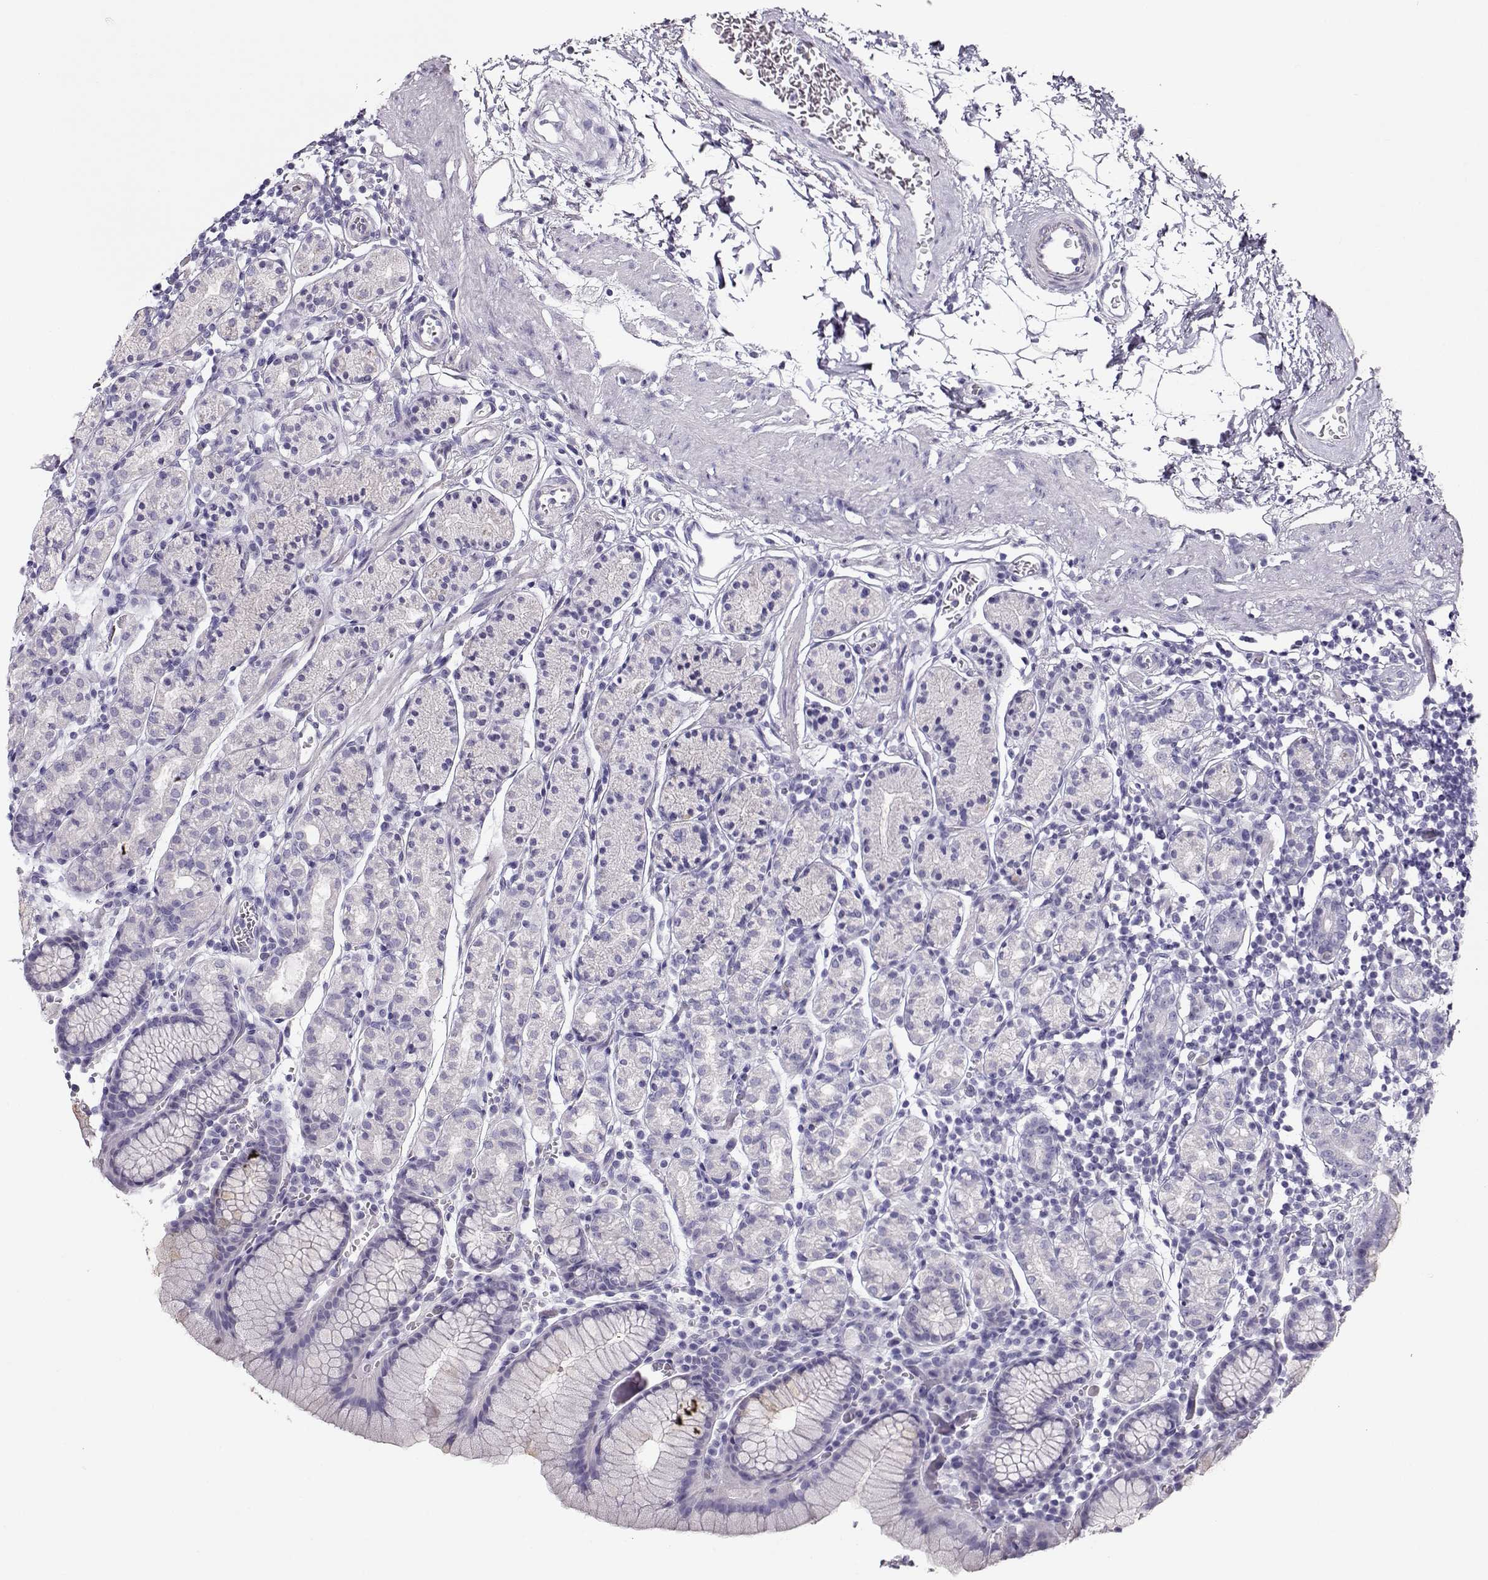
{"staining": {"intensity": "negative", "quantity": "none", "location": "none"}, "tissue": "stomach", "cell_type": "Glandular cells", "image_type": "normal", "snomed": [{"axis": "morphology", "description": "Normal tissue, NOS"}, {"axis": "topography", "description": "Stomach, upper"}, {"axis": "topography", "description": "Stomach"}], "caption": "This is a image of immunohistochemistry staining of unremarkable stomach, which shows no expression in glandular cells.", "gene": "ACTN2", "patient": {"sex": "male", "age": 62}}